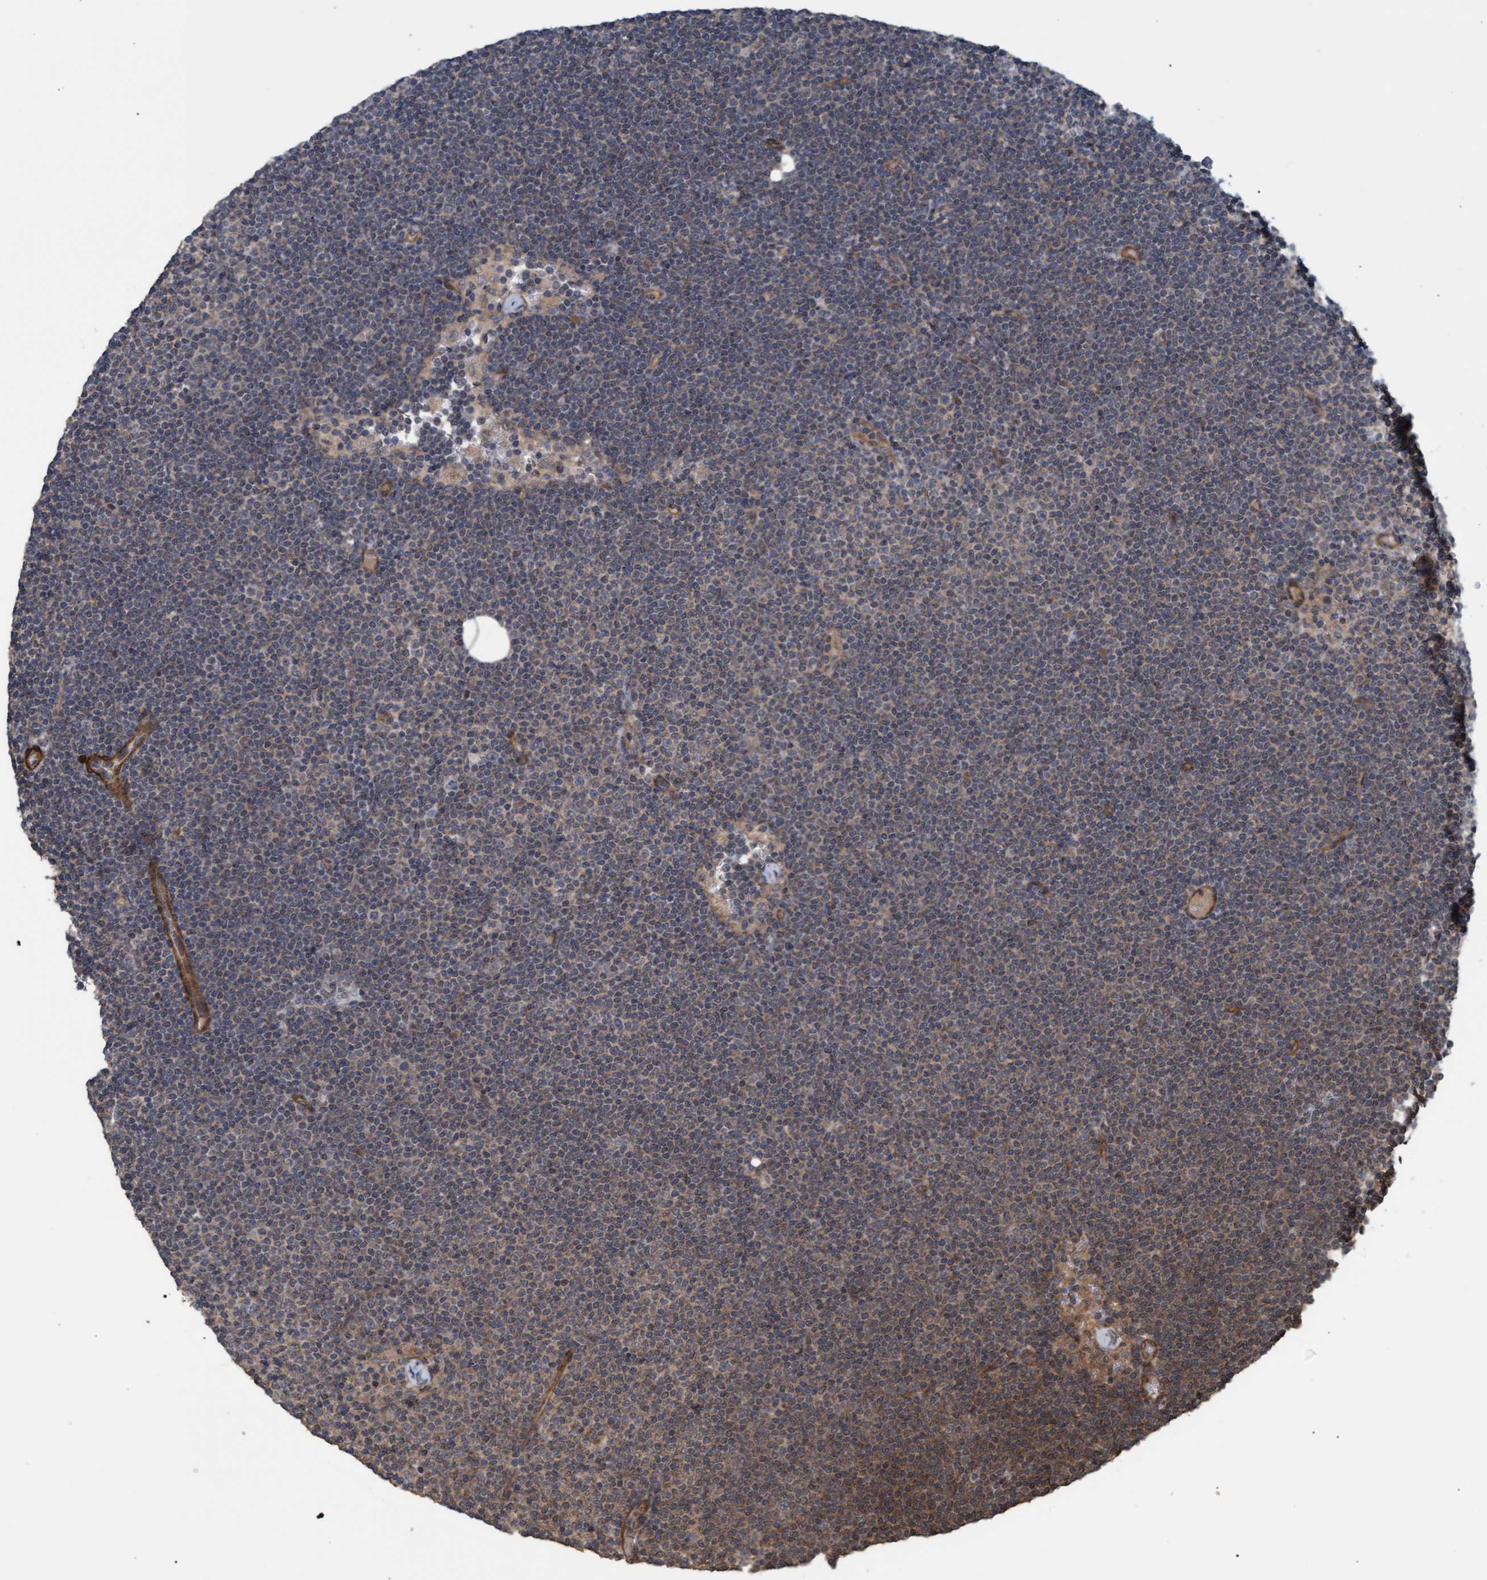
{"staining": {"intensity": "weak", "quantity": "25%-75%", "location": "cytoplasmic/membranous"}, "tissue": "lymphoma", "cell_type": "Tumor cells", "image_type": "cancer", "snomed": [{"axis": "morphology", "description": "Malignant lymphoma, non-Hodgkin's type, Low grade"}, {"axis": "topography", "description": "Lymph node"}], "caption": "Tumor cells show low levels of weak cytoplasmic/membranous staining in approximately 25%-75% of cells in malignant lymphoma, non-Hodgkin's type (low-grade).", "gene": "GGT6", "patient": {"sex": "female", "age": 53}}